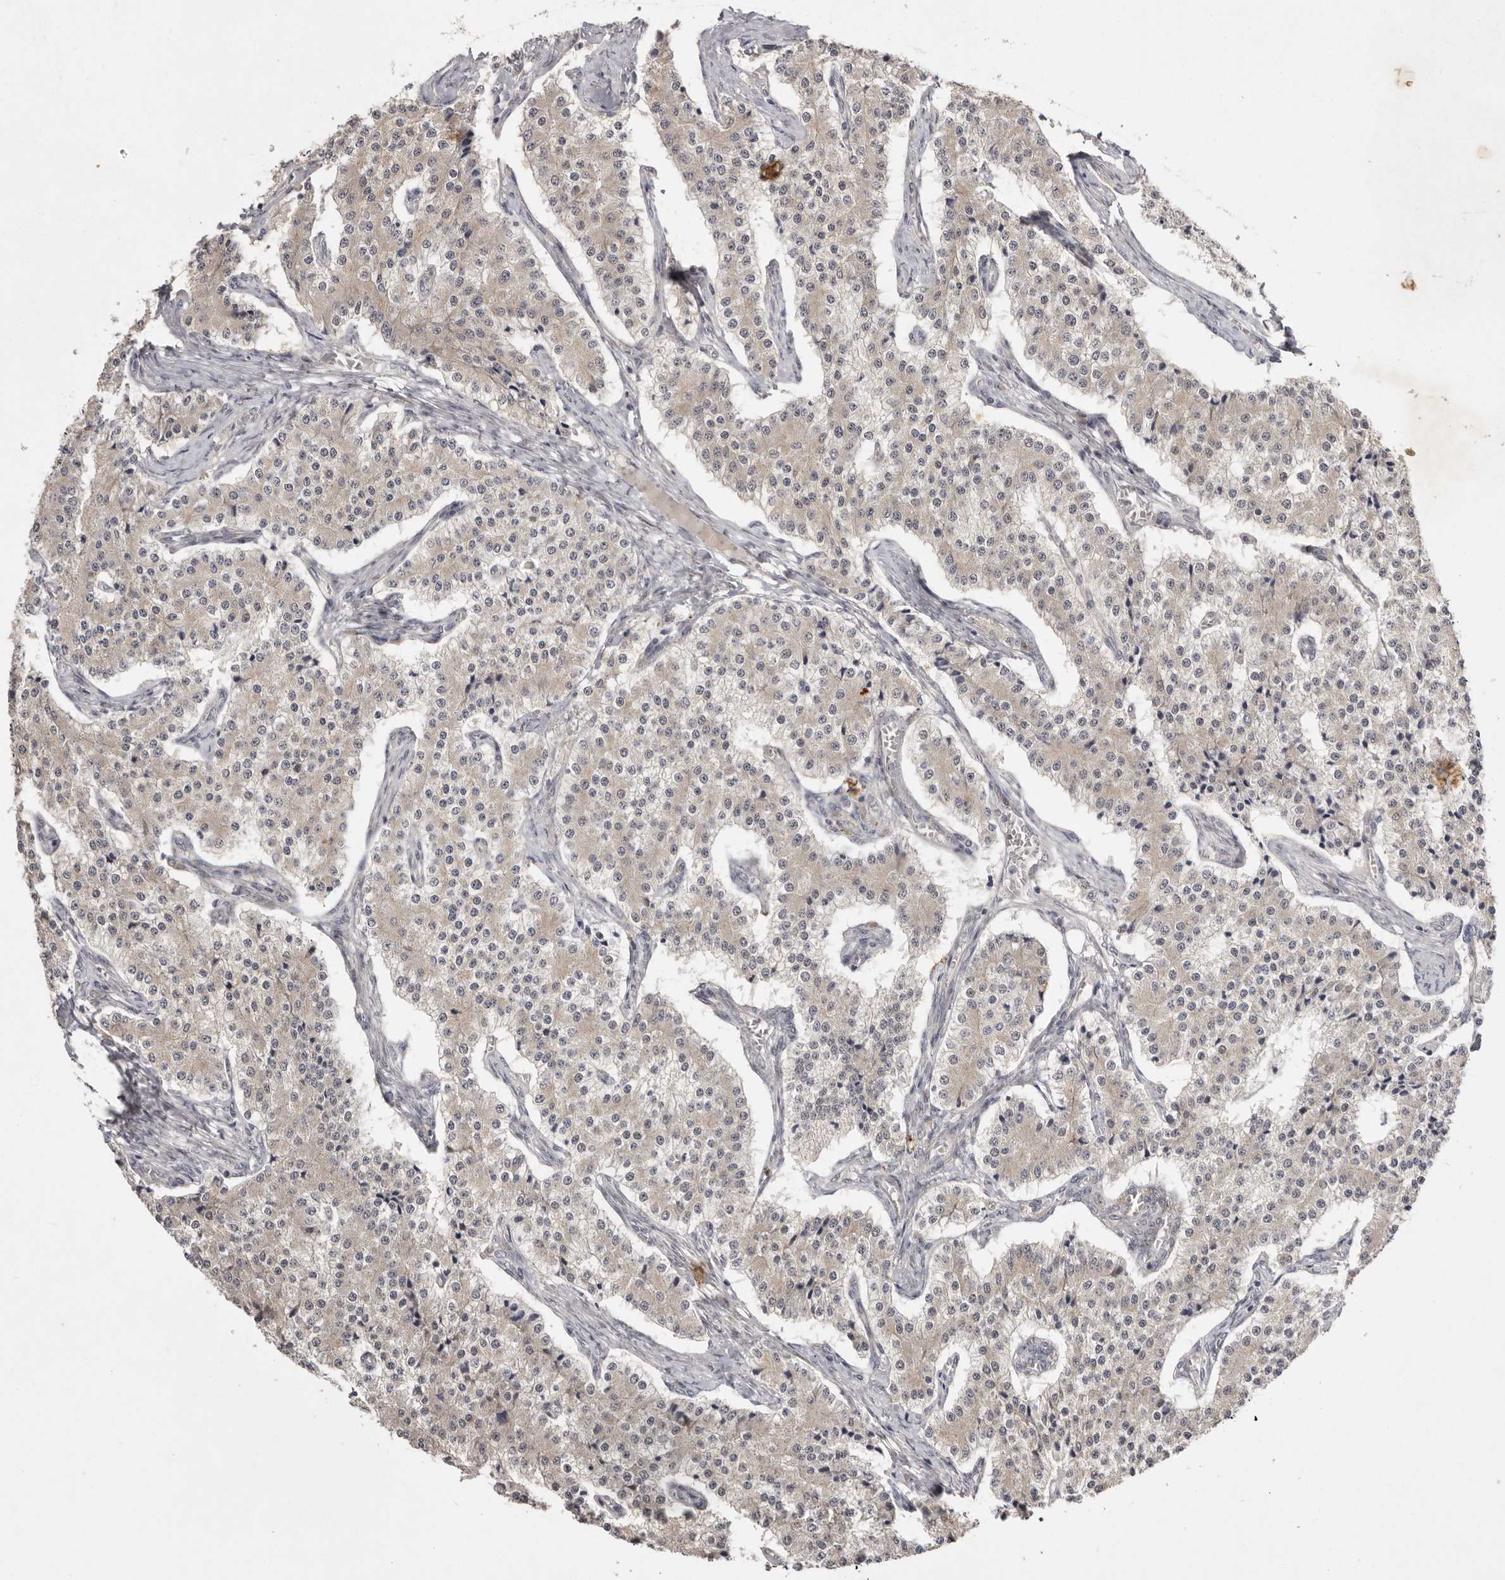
{"staining": {"intensity": "weak", "quantity": ">75%", "location": "cytoplasmic/membranous"}, "tissue": "carcinoid", "cell_type": "Tumor cells", "image_type": "cancer", "snomed": [{"axis": "morphology", "description": "Carcinoid, malignant, NOS"}, {"axis": "topography", "description": "Colon"}], "caption": "This is an image of IHC staining of malignant carcinoid, which shows weak positivity in the cytoplasmic/membranous of tumor cells.", "gene": "NSUN4", "patient": {"sex": "female", "age": 52}}